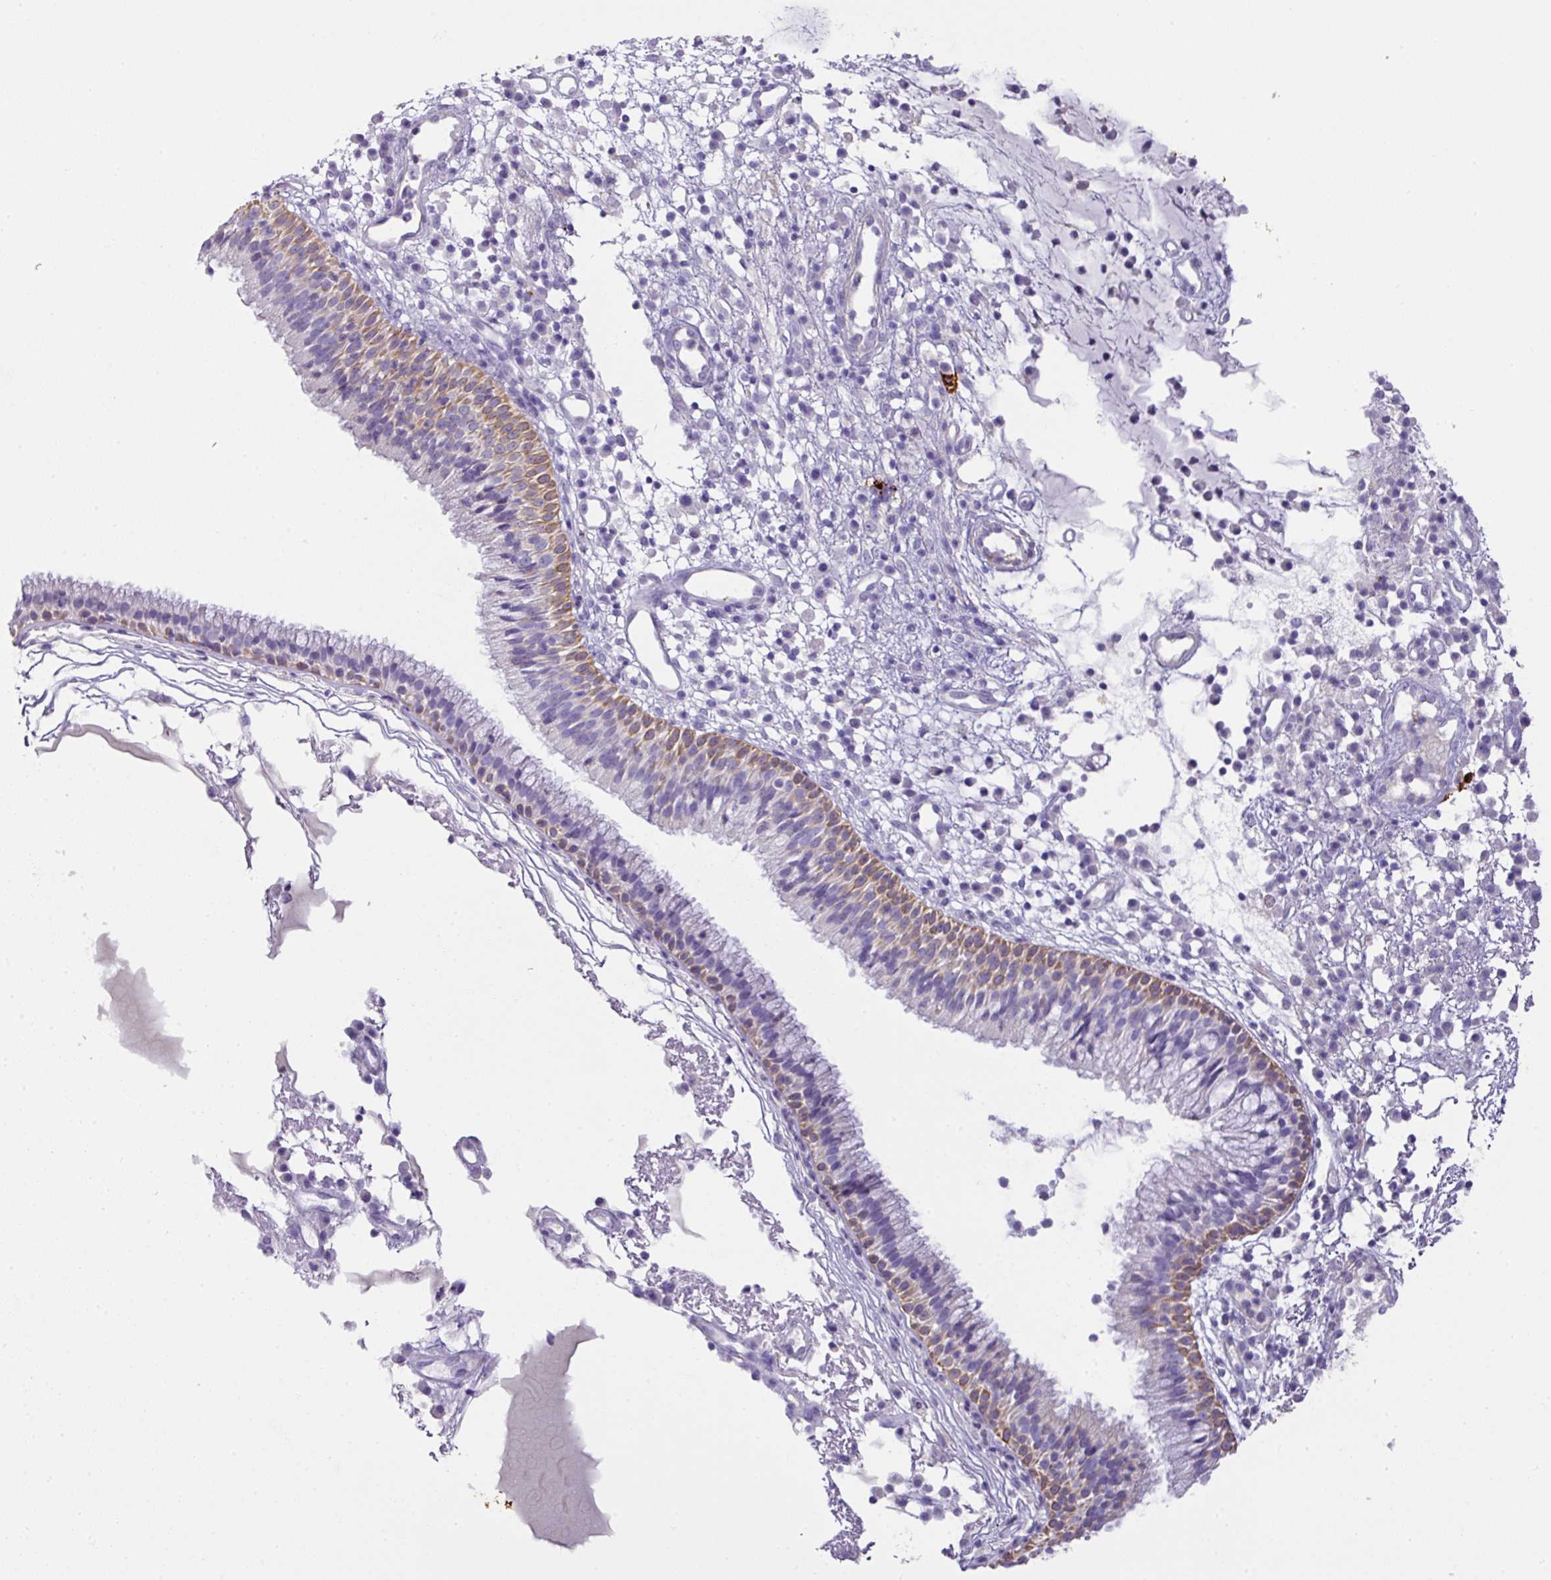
{"staining": {"intensity": "moderate", "quantity": "25%-75%", "location": "cytoplasmic/membranous"}, "tissue": "nasopharynx", "cell_type": "Respiratory epithelial cells", "image_type": "normal", "snomed": [{"axis": "morphology", "description": "Normal tissue, NOS"}, {"axis": "topography", "description": "Nasopharynx"}], "caption": "A medium amount of moderate cytoplasmic/membranous positivity is appreciated in about 25%-75% of respiratory epithelial cells in normal nasopharynx. The protein is shown in brown color, while the nuclei are stained blue.", "gene": "TARM1", "patient": {"sex": "male", "age": 21}}